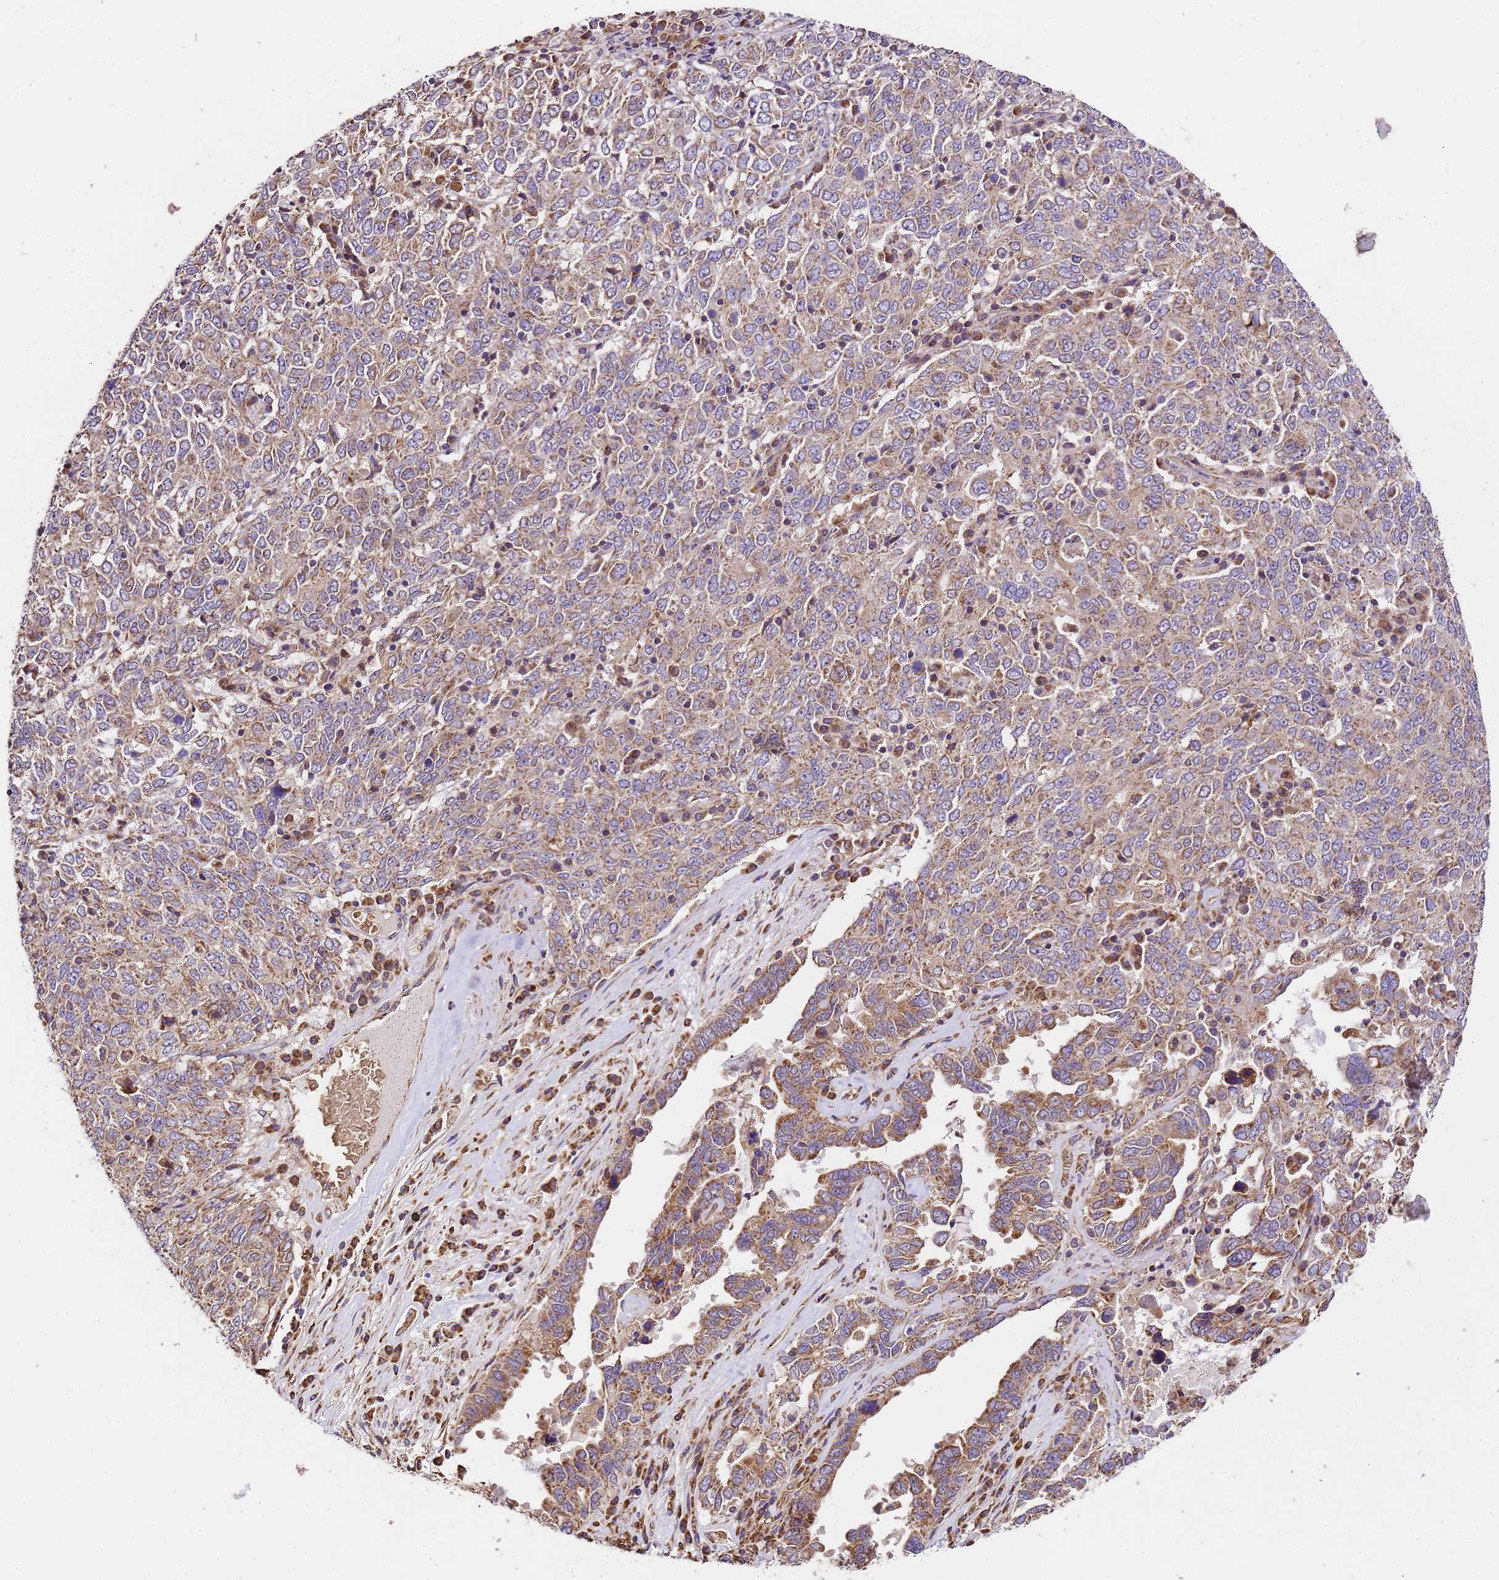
{"staining": {"intensity": "moderate", "quantity": ">75%", "location": "cytoplasmic/membranous"}, "tissue": "ovarian cancer", "cell_type": "Tumor cells", "image_type": "cancer", "snomed": [{"axis": "morphology", "description": "Carcinoma, endometroid"}, {"axis": "topography", "description": "Ovary"}], "caption": "Approximately >75% of tumor cells in human ovarian cancer (endometroid carcinoma) show moderate cytoplasmic/membranous protein staining as visualized by brown immunohistochemical staining.", "gene": "LRRIQ1", "patient": {"sex": "female", "age": 62}}